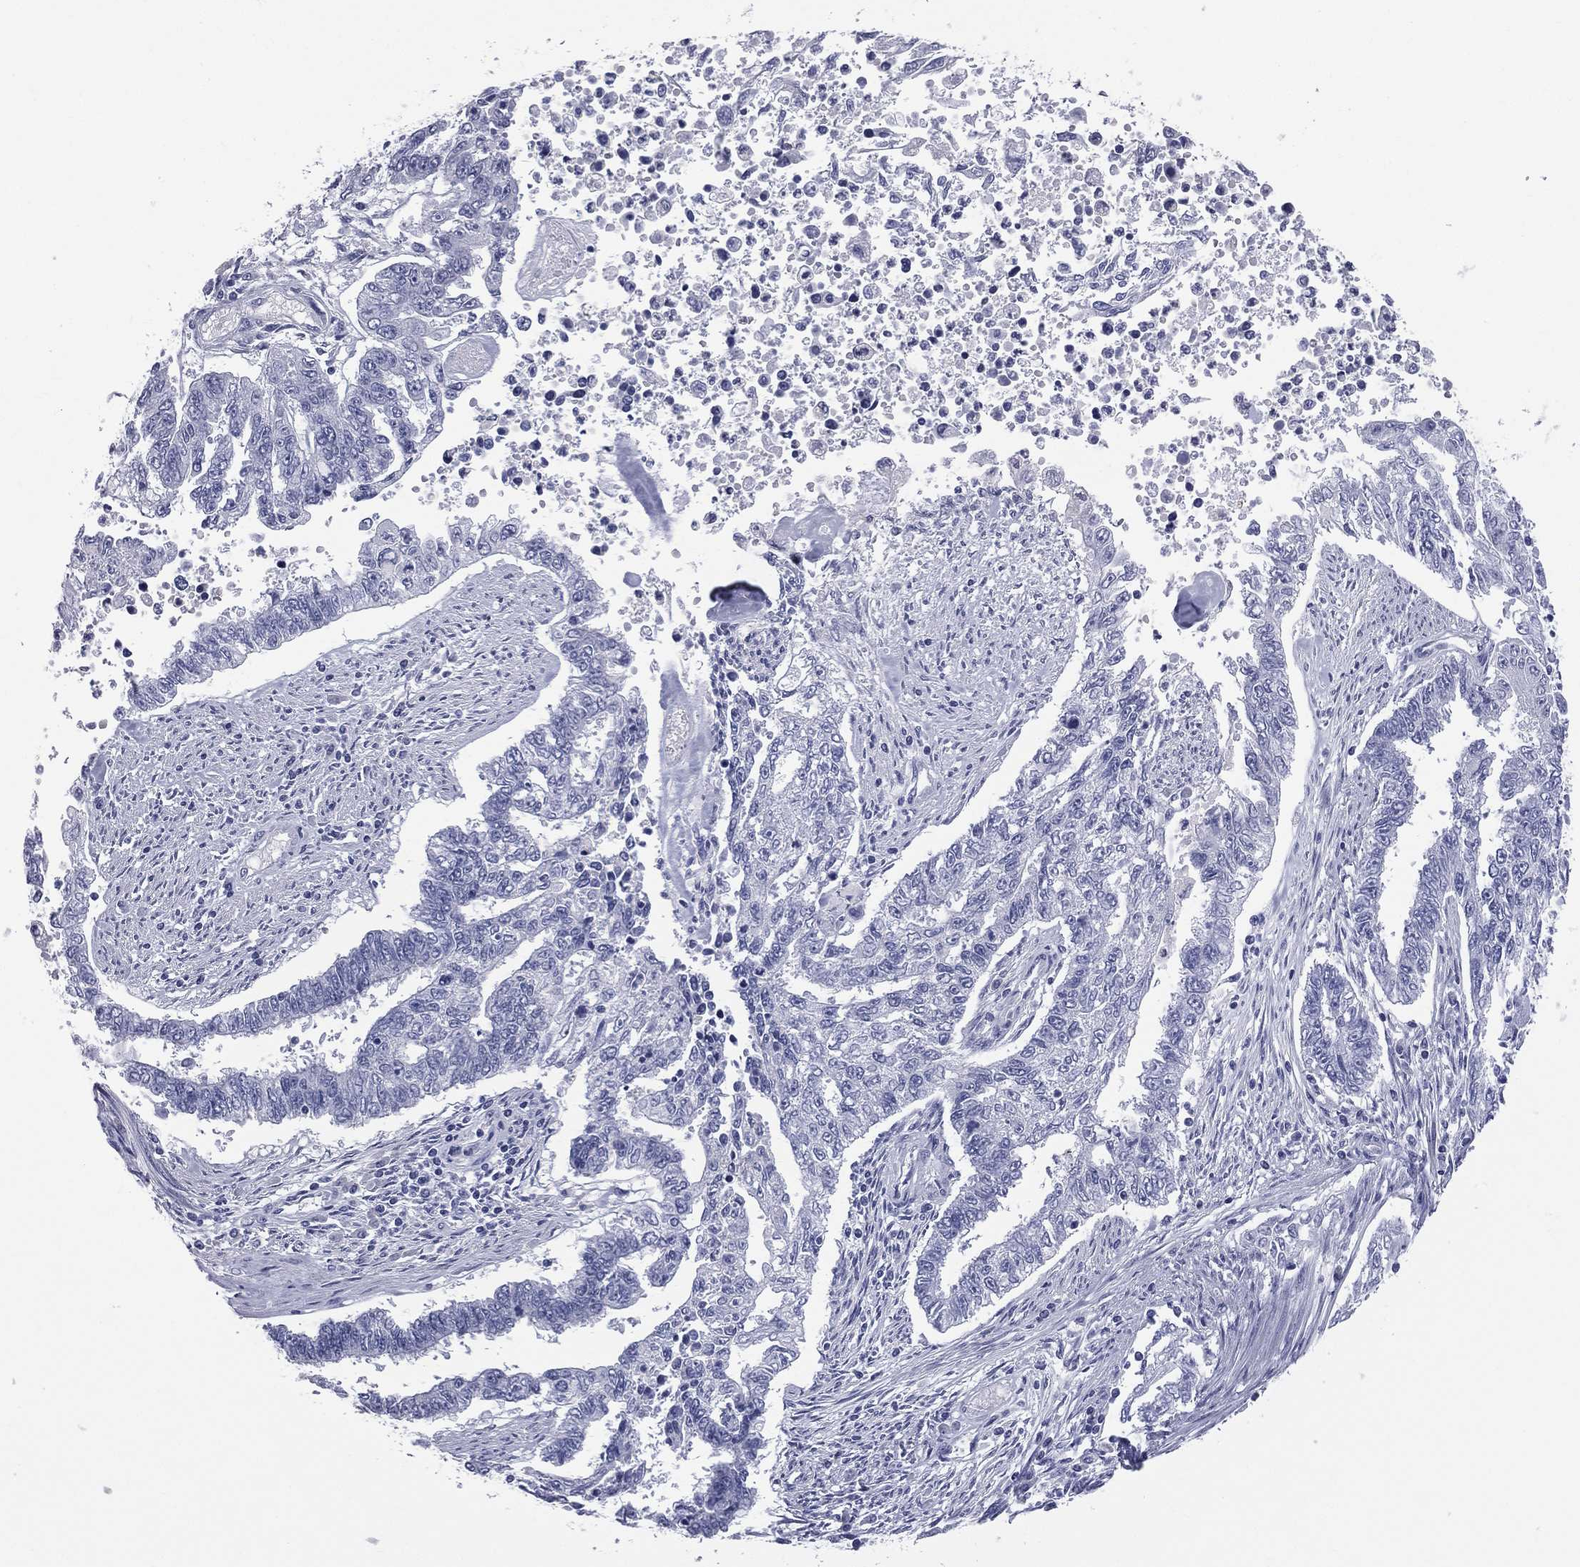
{"staining": {"intensity": "negative", "quantity": "none", "location": "none"}, "tissue": "endometrial cancer", "cell_type": "Tumor cells", "image_type": "cancer", "snomed": [{"axis": "morphology", "description": "Adenocarcinoma, NOS"}, {"axis": "topography", "description": "Uterus"}], "caption": "DAB immunohistochemical staining of adenocarcinoma (endometrial) exhibits no significant positivity in tumor cells. Brightfield microscopy of IHC stained with DAB (brown) and hematoxylin (blue), captured at high magnification.", "gene": "MLN", "patient": {"sex": "female", "age": 59}}